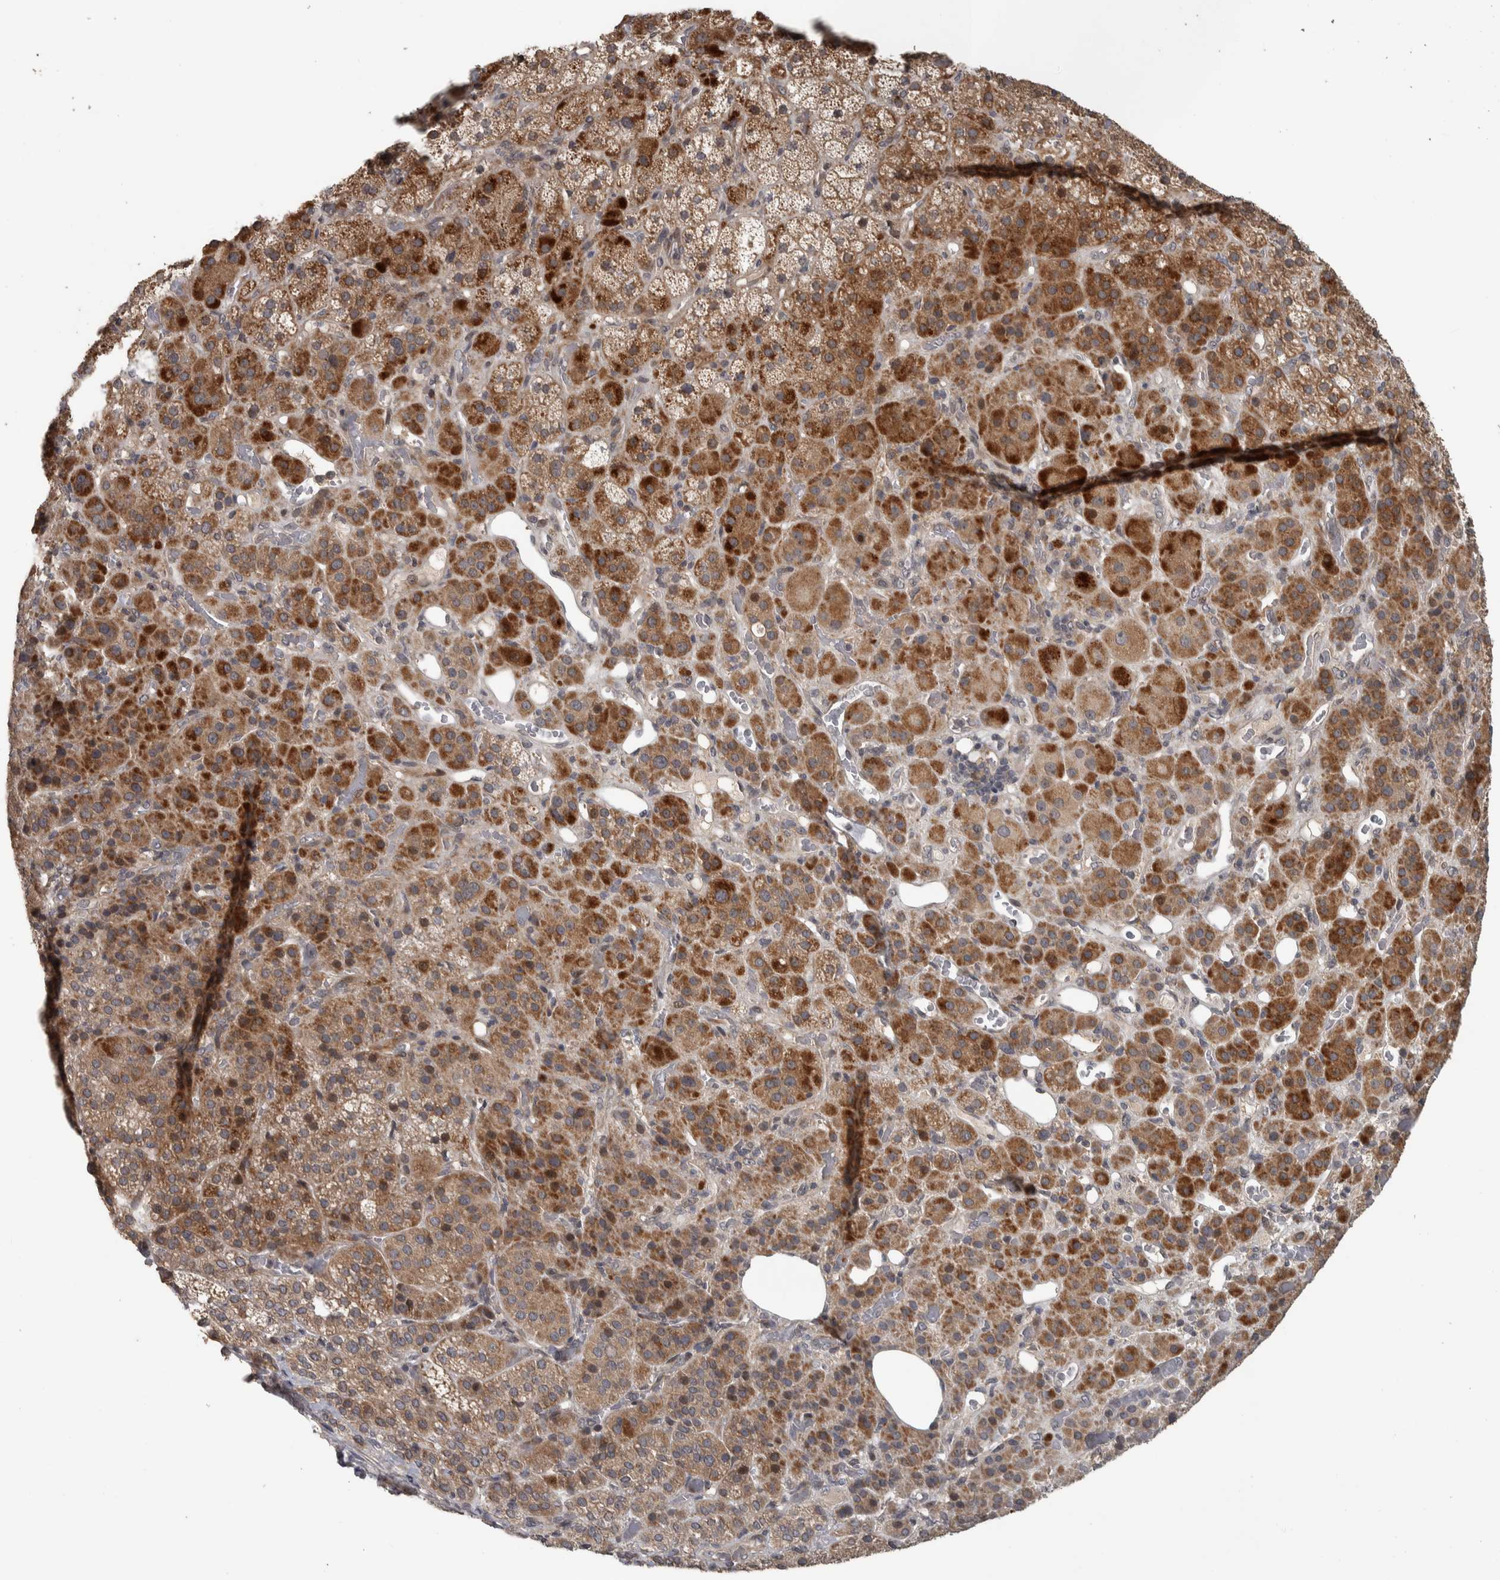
{"staining": {"intensity": "strong", "quantity": "25%-75%", "location": "cytoplasmic/membranous"}, "tissue": "adrenal gland", "cell_type": "Glandular cells", "image_type": "normal", "snomed": [{"axis": "morphology", "description": "Normal tissue, NOS"}, {"axis": "topography", "description": "Adrenal gland"}], "caption": "High-power microscopy captured an immunohistochemistry (IHC) image of unremarkable adrenal gland, revealing strong cytoplasmic/membranous expression in about 25%-75% of glandular cells.", "gene": "ERAL1", "patient": {"sex": "male", "age": 57}}